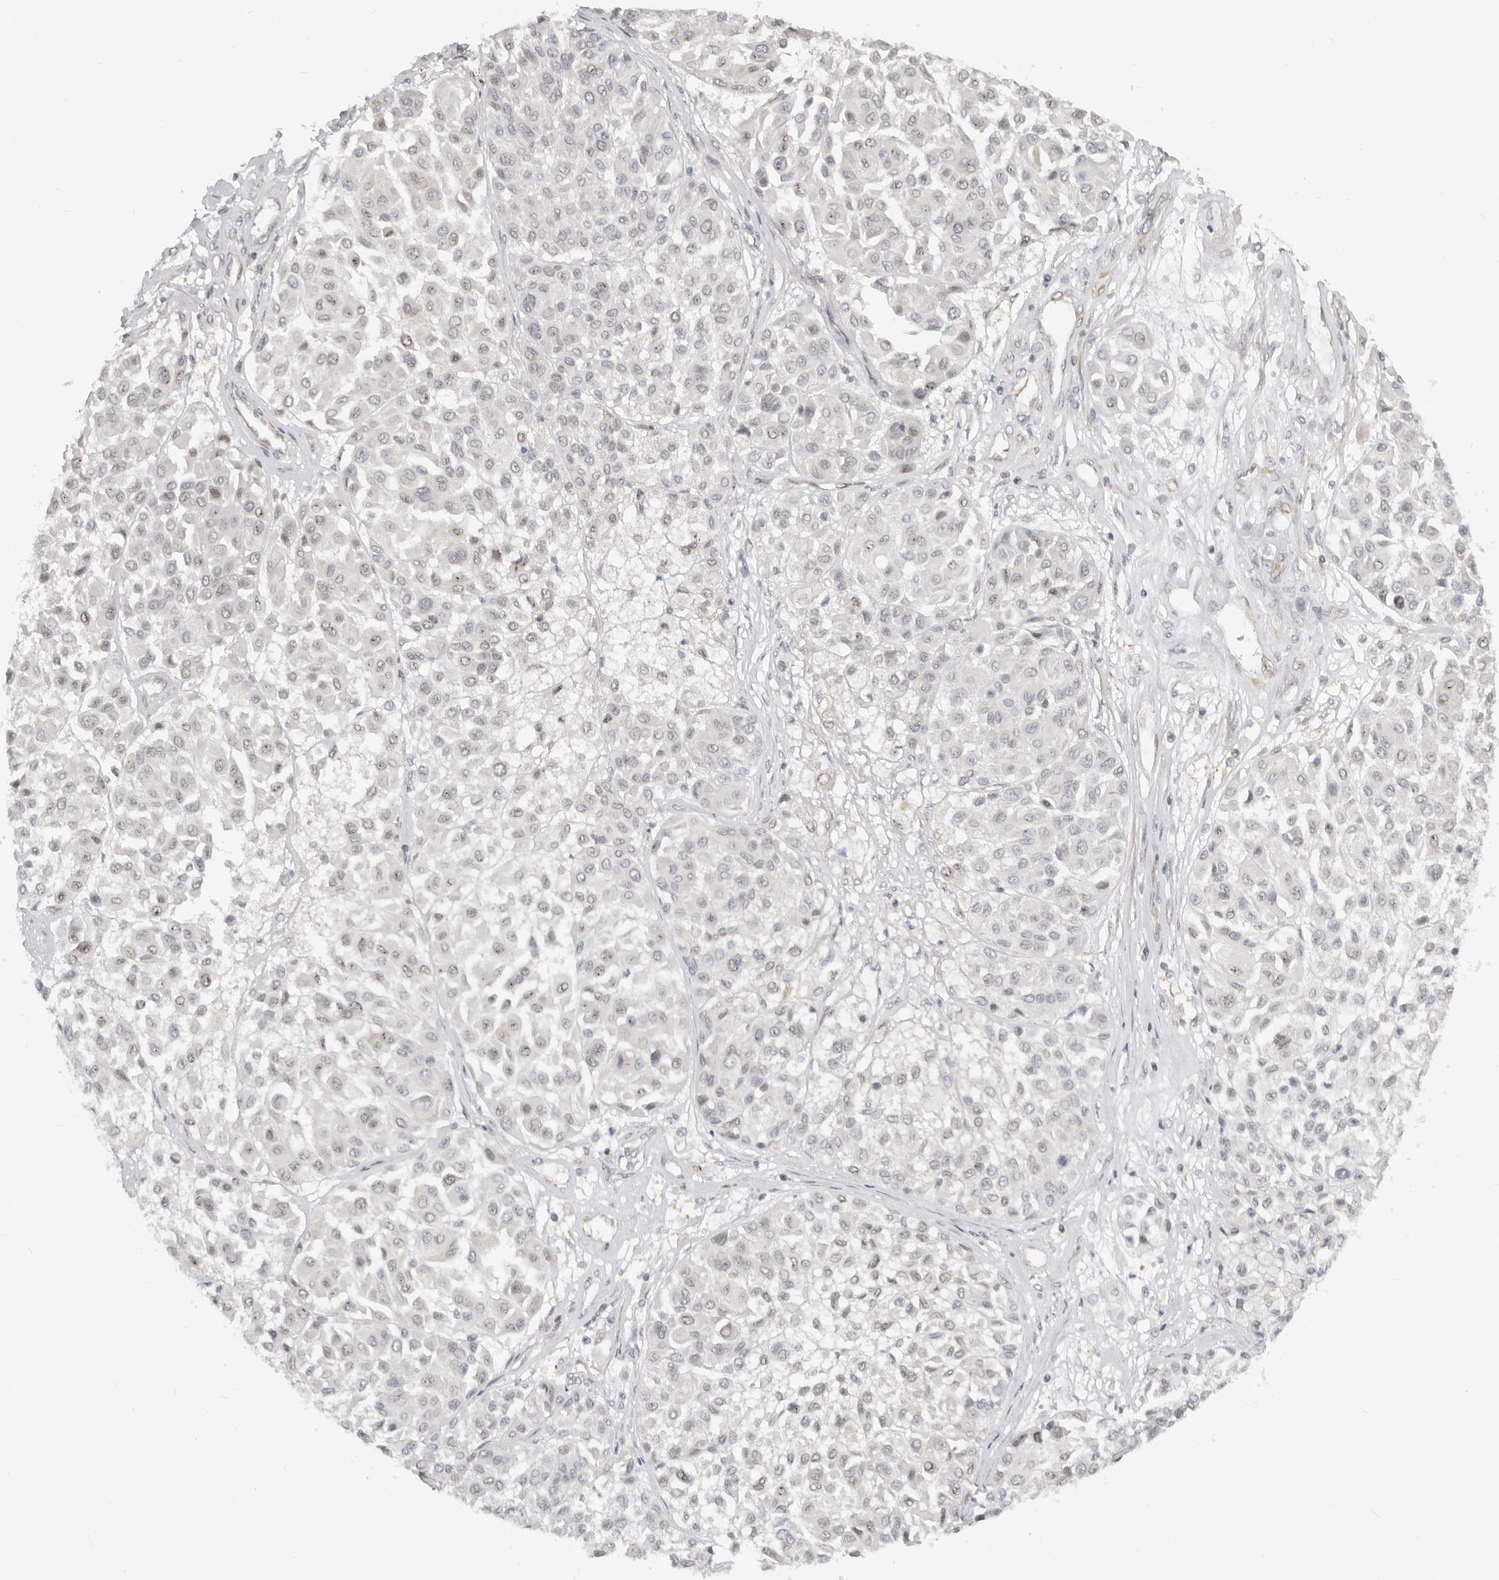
{"staining": {"intensity": "negative", "quantity": "none", "location": "none"}, "tissue": "melanoma", "cell_type": "Tumor cells", "image_type": "cancer", "snomed": [{"axis": "morphology", "description": "Malignant melanoma, Metastatic site"}, {"axis": "topography", "description": "Soft tissue"}], "caption": "This is a photomicrograph of immunohistochemistry (IHC) staining of malignant melanoma (metastatic site), which shows no expression in tumor cells.", "gene": "NUP153", "patient": {"sex": "male", "age": 41}}